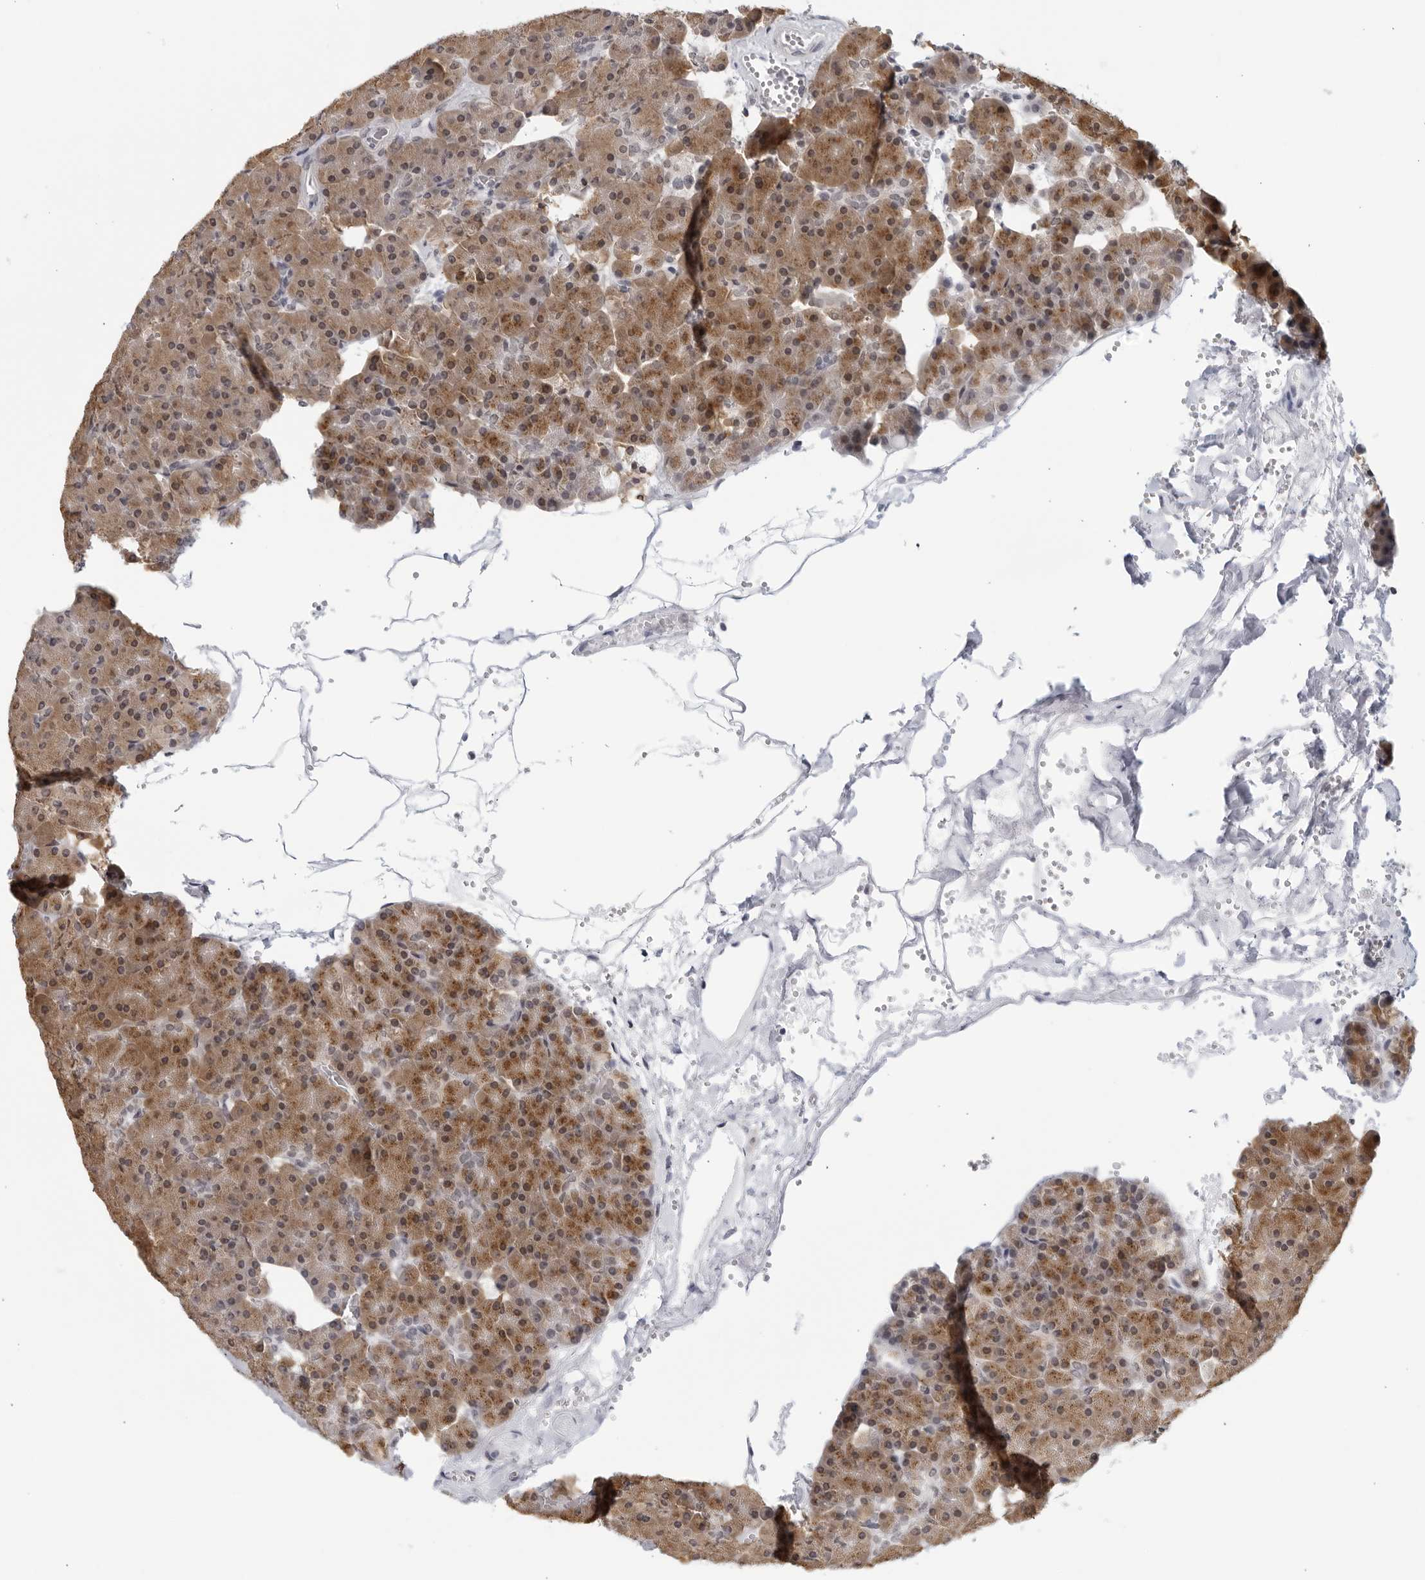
{"staining": {"intensity": "moderate", "quantity": ">75%", "location": "cytoplasmic/membranous"}, "tissue": "pancreas", "cell_type": "Exocrine glandular cells", "image_type": "normal", "snomed": [{"axis": "morphology", "description": "Normal tissue, NOS"}, {"axis": "morphology", "description": "Carcinoid, malignant, NOS"}, {"axis": "topography", "description": "Pancreas"}], "caption": "An image showing moderate cytoplasmic/membranous positivity in approximately >75% of exocrine glandular cells in unremarkable pancreas, as visualized by brown immunohistochemical staining.", "gene": "WDTC1", "patient": {"sex": "female", "age": 35}}